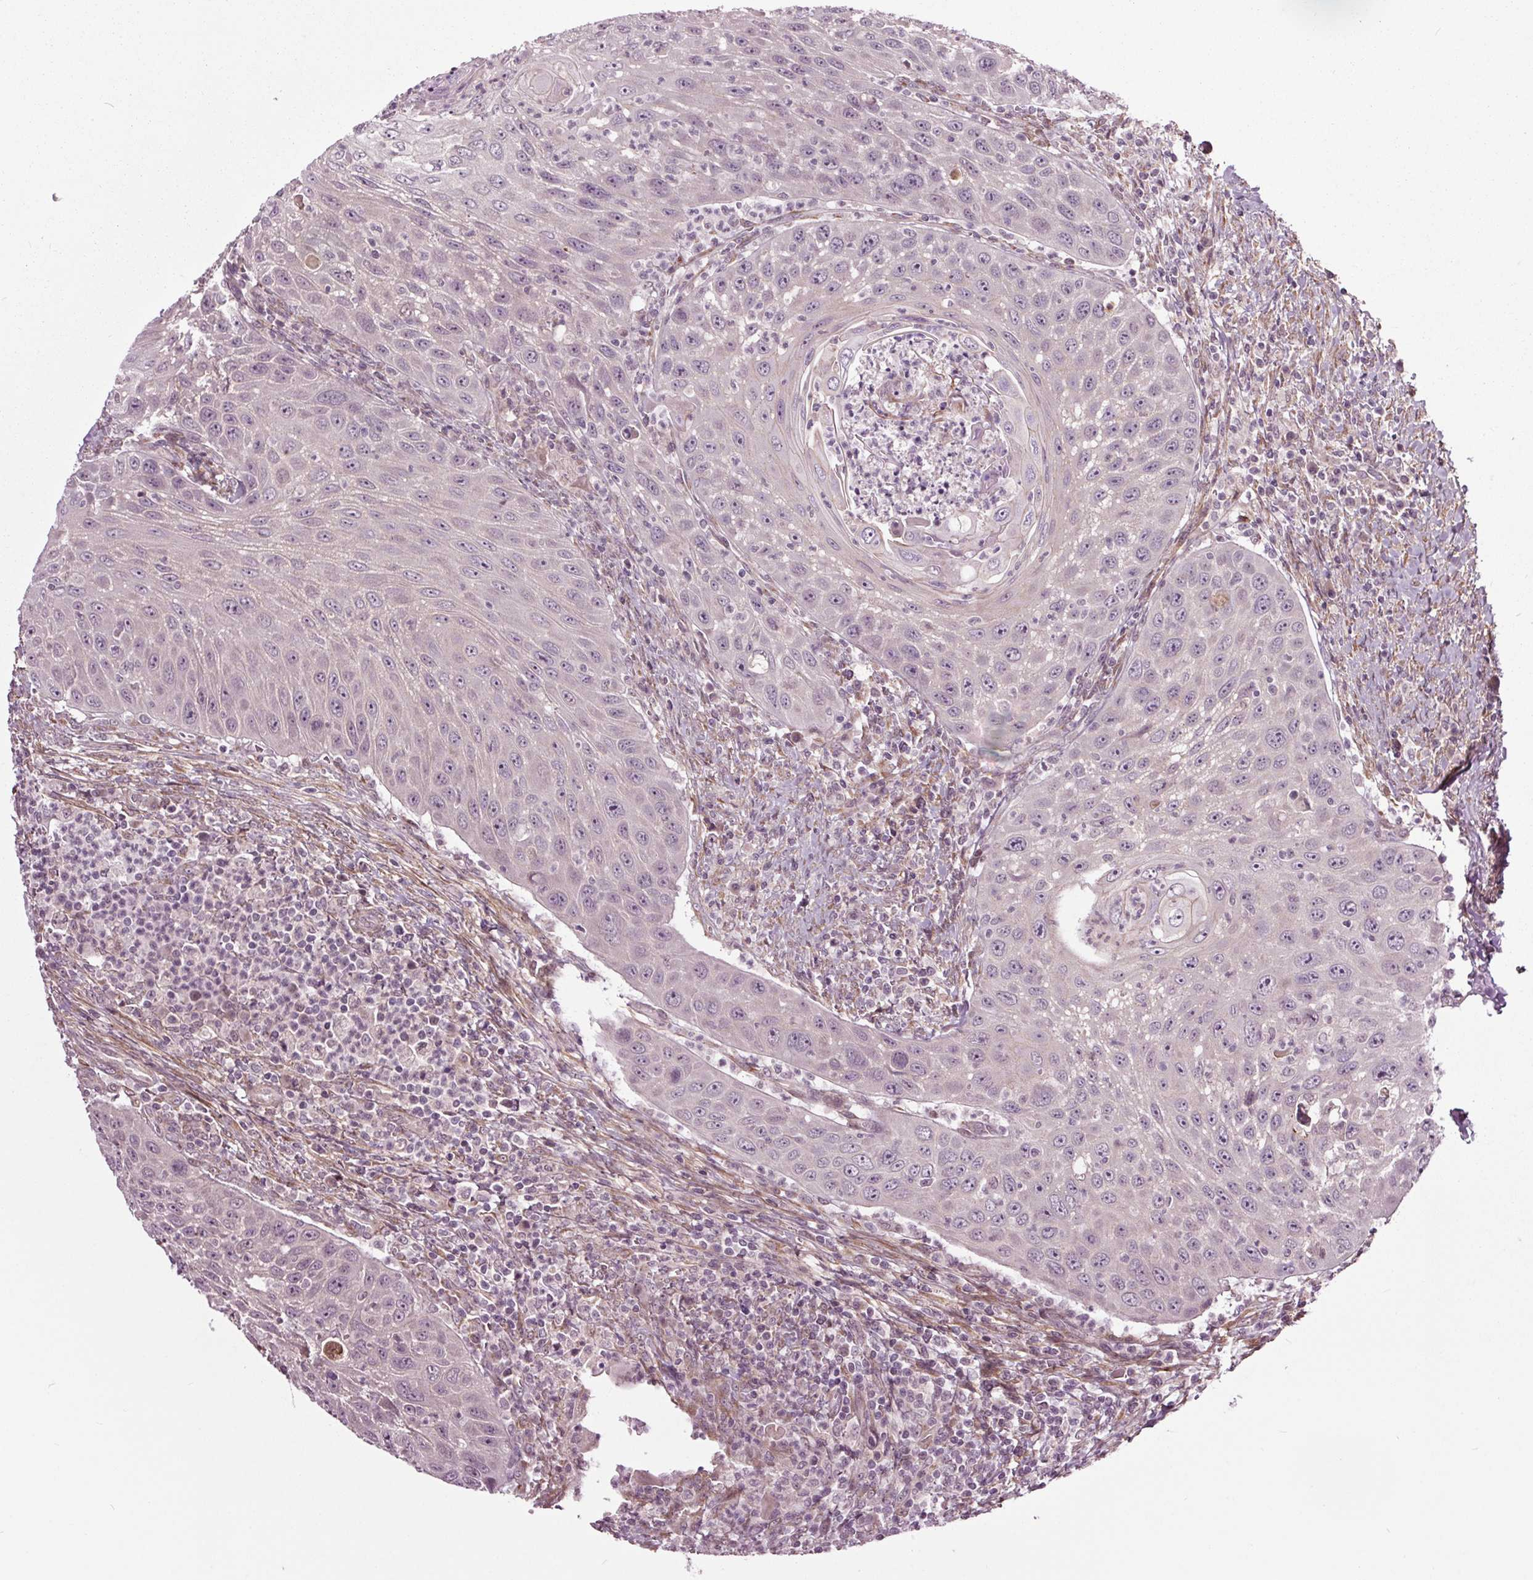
{"staining": {"intensity": "negative", "quantity": "none", "location": "none"}, "tissue": "head and neck cancer", "cell_type": "Tumor cells", "image_type": "cancer", "snomed": [{"axis": "morphology", "description": "Squamous cell carcinoma, NOS"}, {"axis": "topography", "description": "Head-Neck"}], "caption": "IHC of human head and neck cancer (squamous cell carcinoma) reveals no staining in tumor cells.", "gene": "HAUS5", "patient": {"sex": "male", "age": 69}}